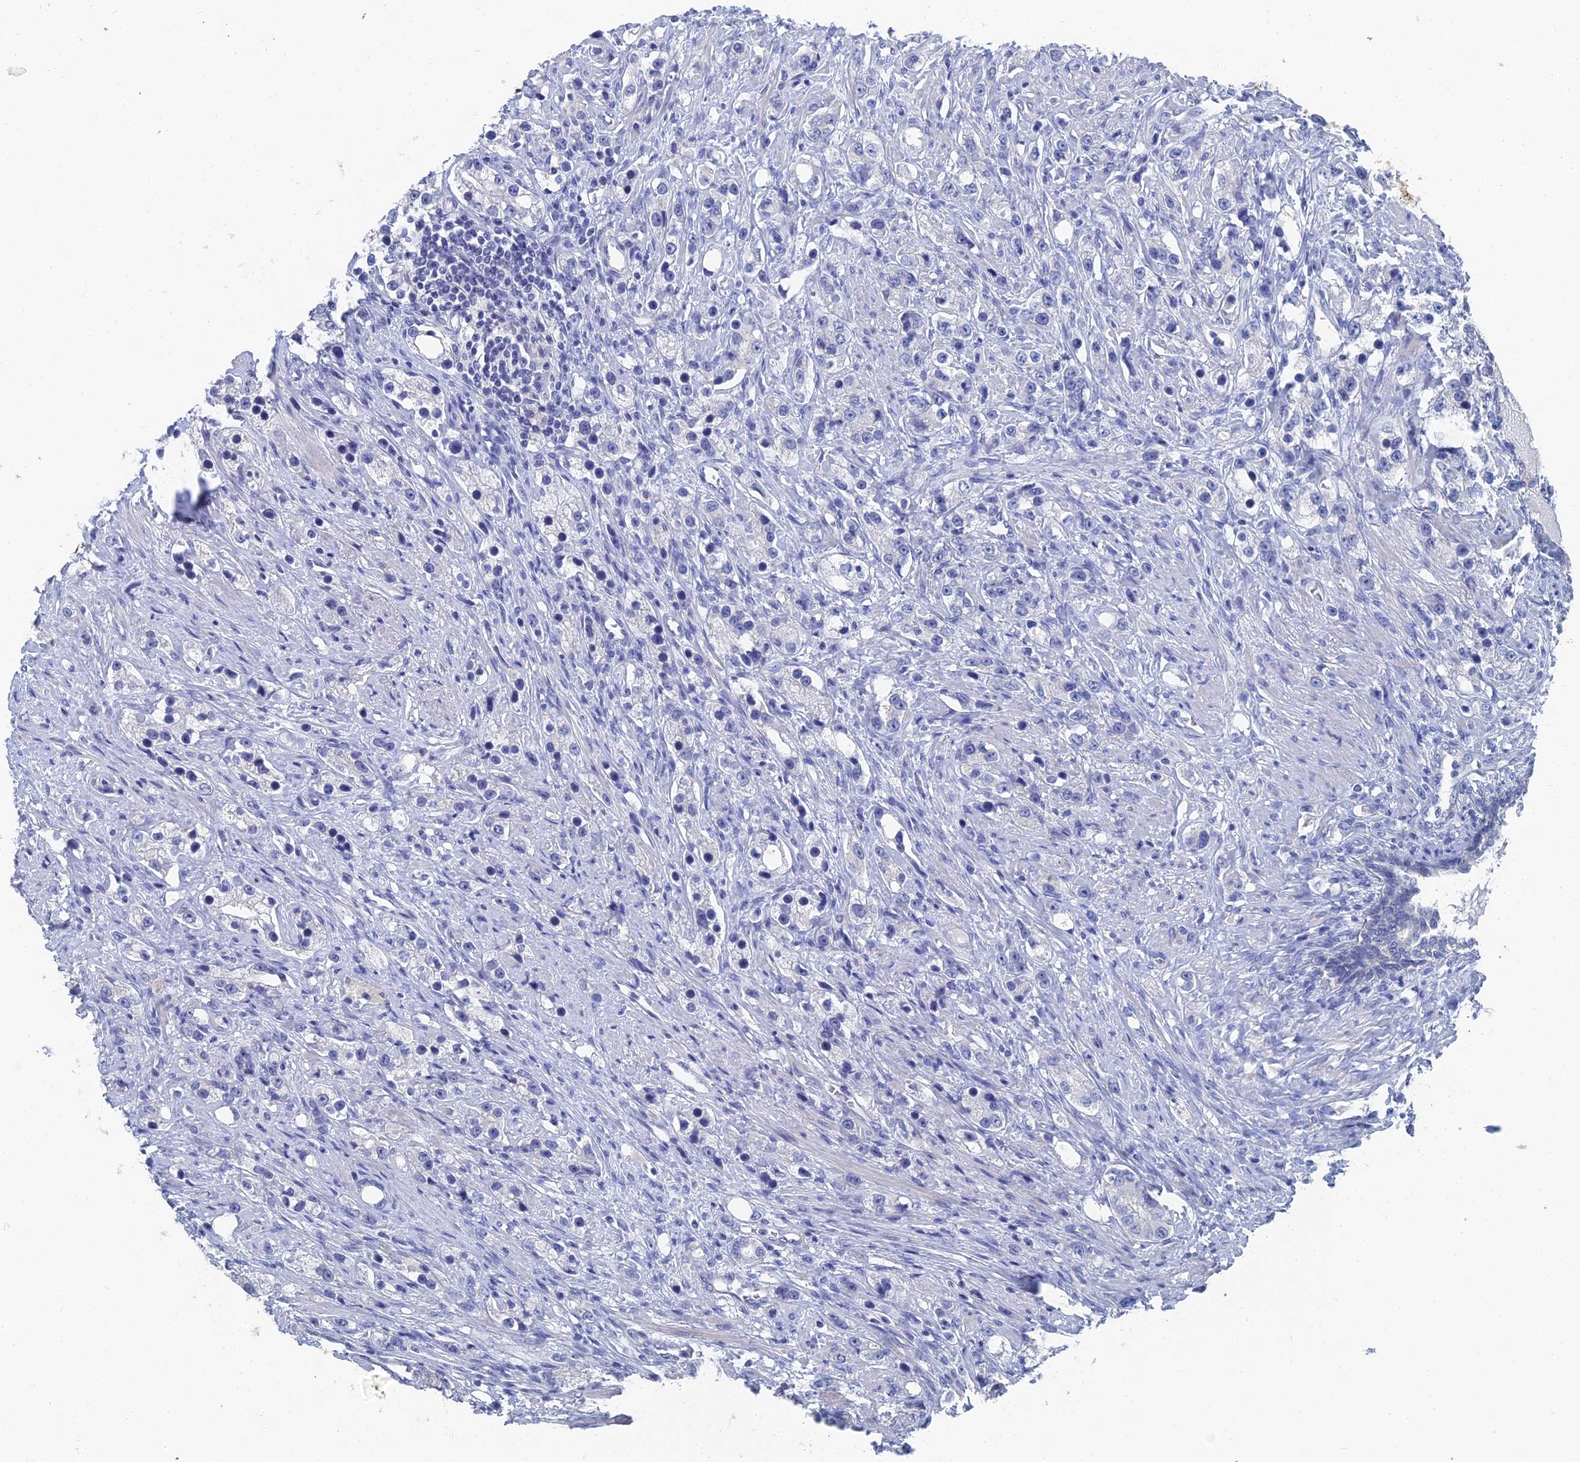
{"staining": {"intensity": "negative", "quantity": "none", "location": "none"}, "tissue": "prostate cancer", "cell_type": "Tumor cells", "image_type": "cancer", "snomed": [{"axis": "morphology", "description": "Adenocarcinoma, High grade"}, {"axis": "topography", "description": "Prostate"}], "caption": "This photomicrograph is of prostate cancer stained with immunohistochemistry (IHC) to label a protein in brown with the nuclei are counter-stained blue. There is no expression in tumor cells.", "gene": "GFAP", "patient": {"sex": "male", "age": 63}}